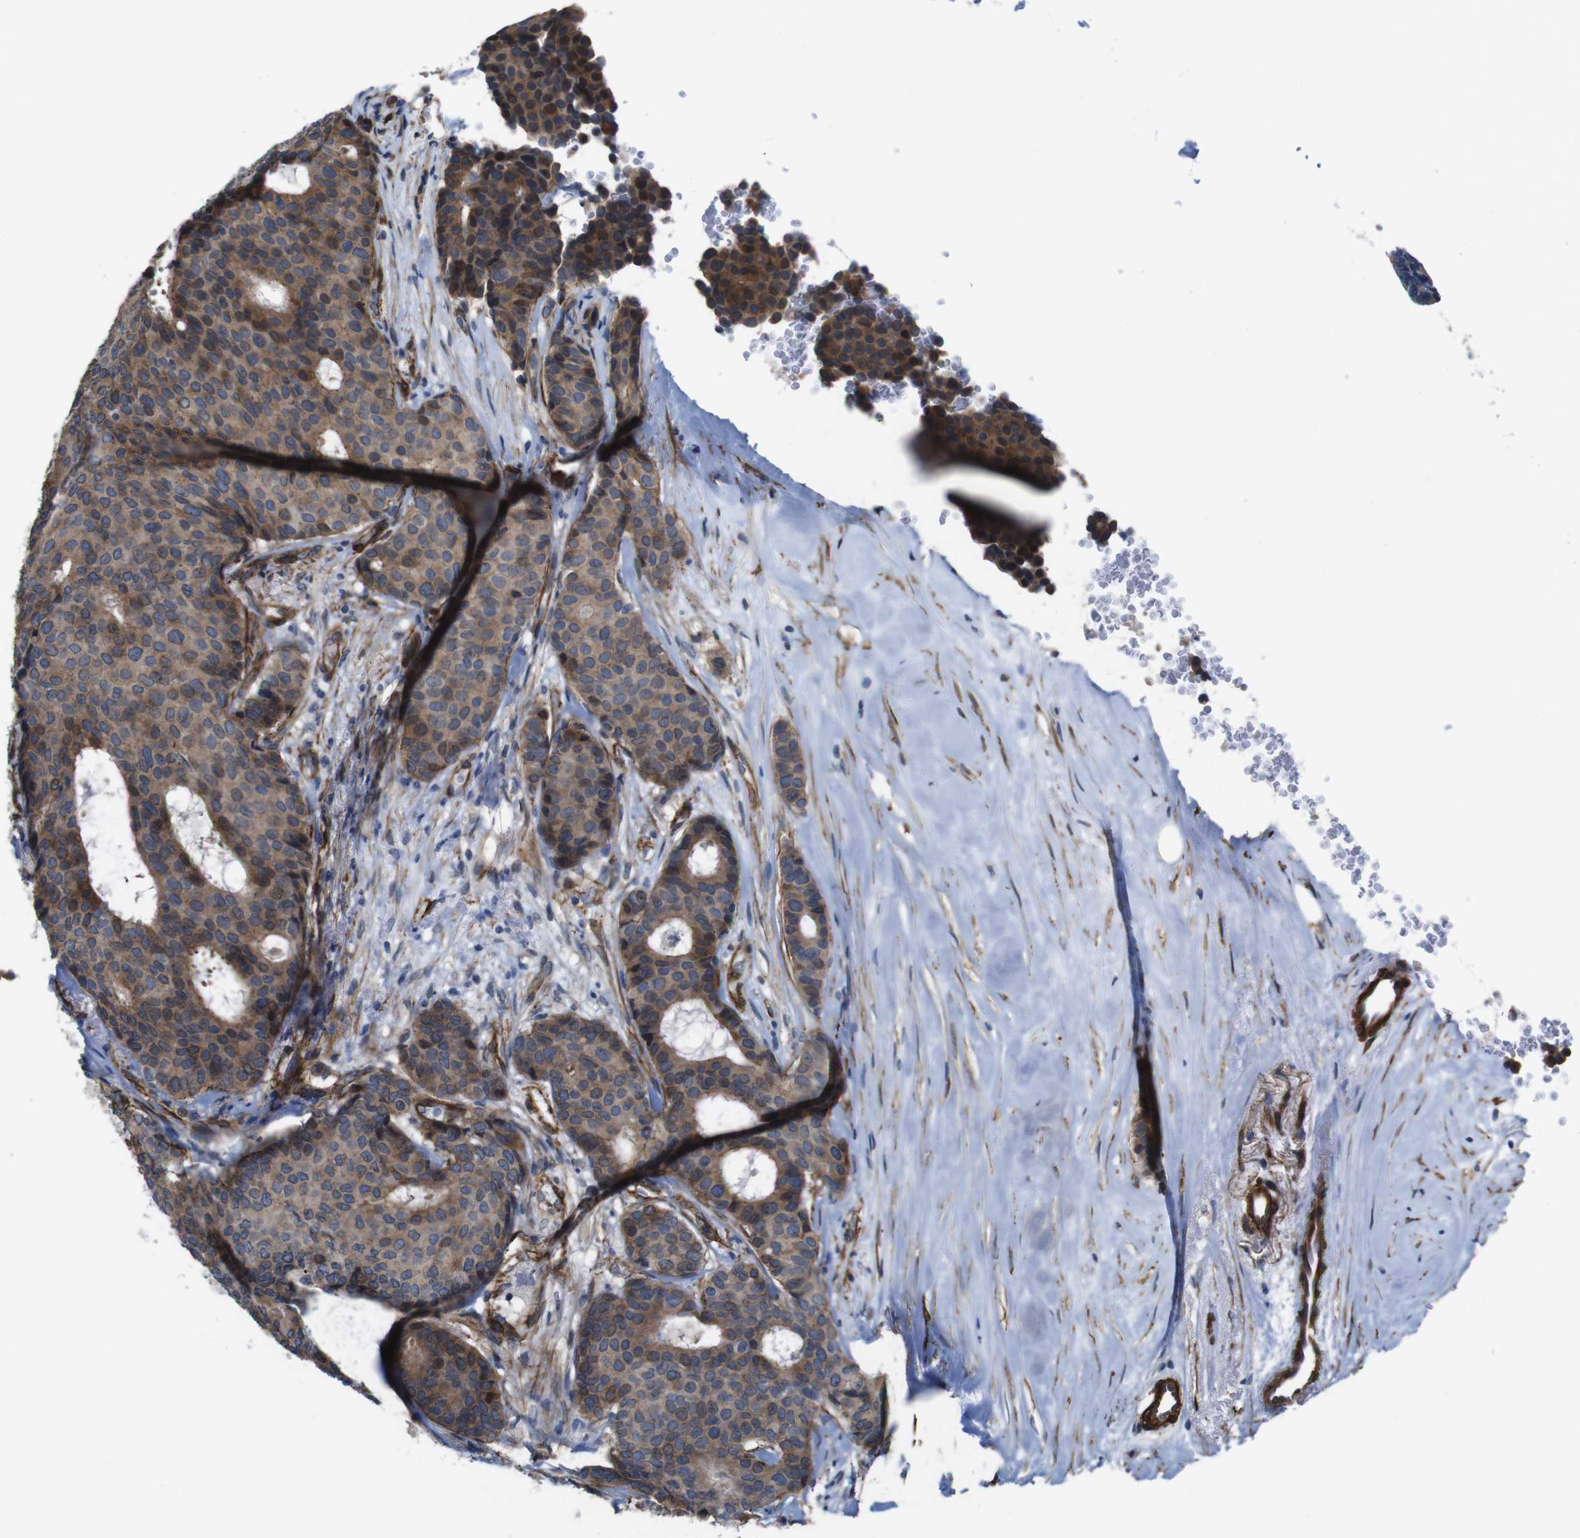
{"staining": {"intensity": "moderate", "quantity": ">75%", "location": "cytoplasmic/membranous,nuclear"}, "tissue": "breast cancer", "cell_type": "Tumor cells", "image_type": "cancer", "snomed": [{"axis": "morphology", "description": "Duct carcinoma"}, {"axis": "topography", "description": "Breast"}], "caption": "Immunohistochemistry (IHC) micrograph of invasive ductal carcinoma (breast) stained for a protein (brown), which shows medium levels of moderate cytoplasmic/membranous and nuclear expression in approximately >75% of tumor cells.", "gene": "GGT7", "patient": {"sex": "female", "age": 75}}